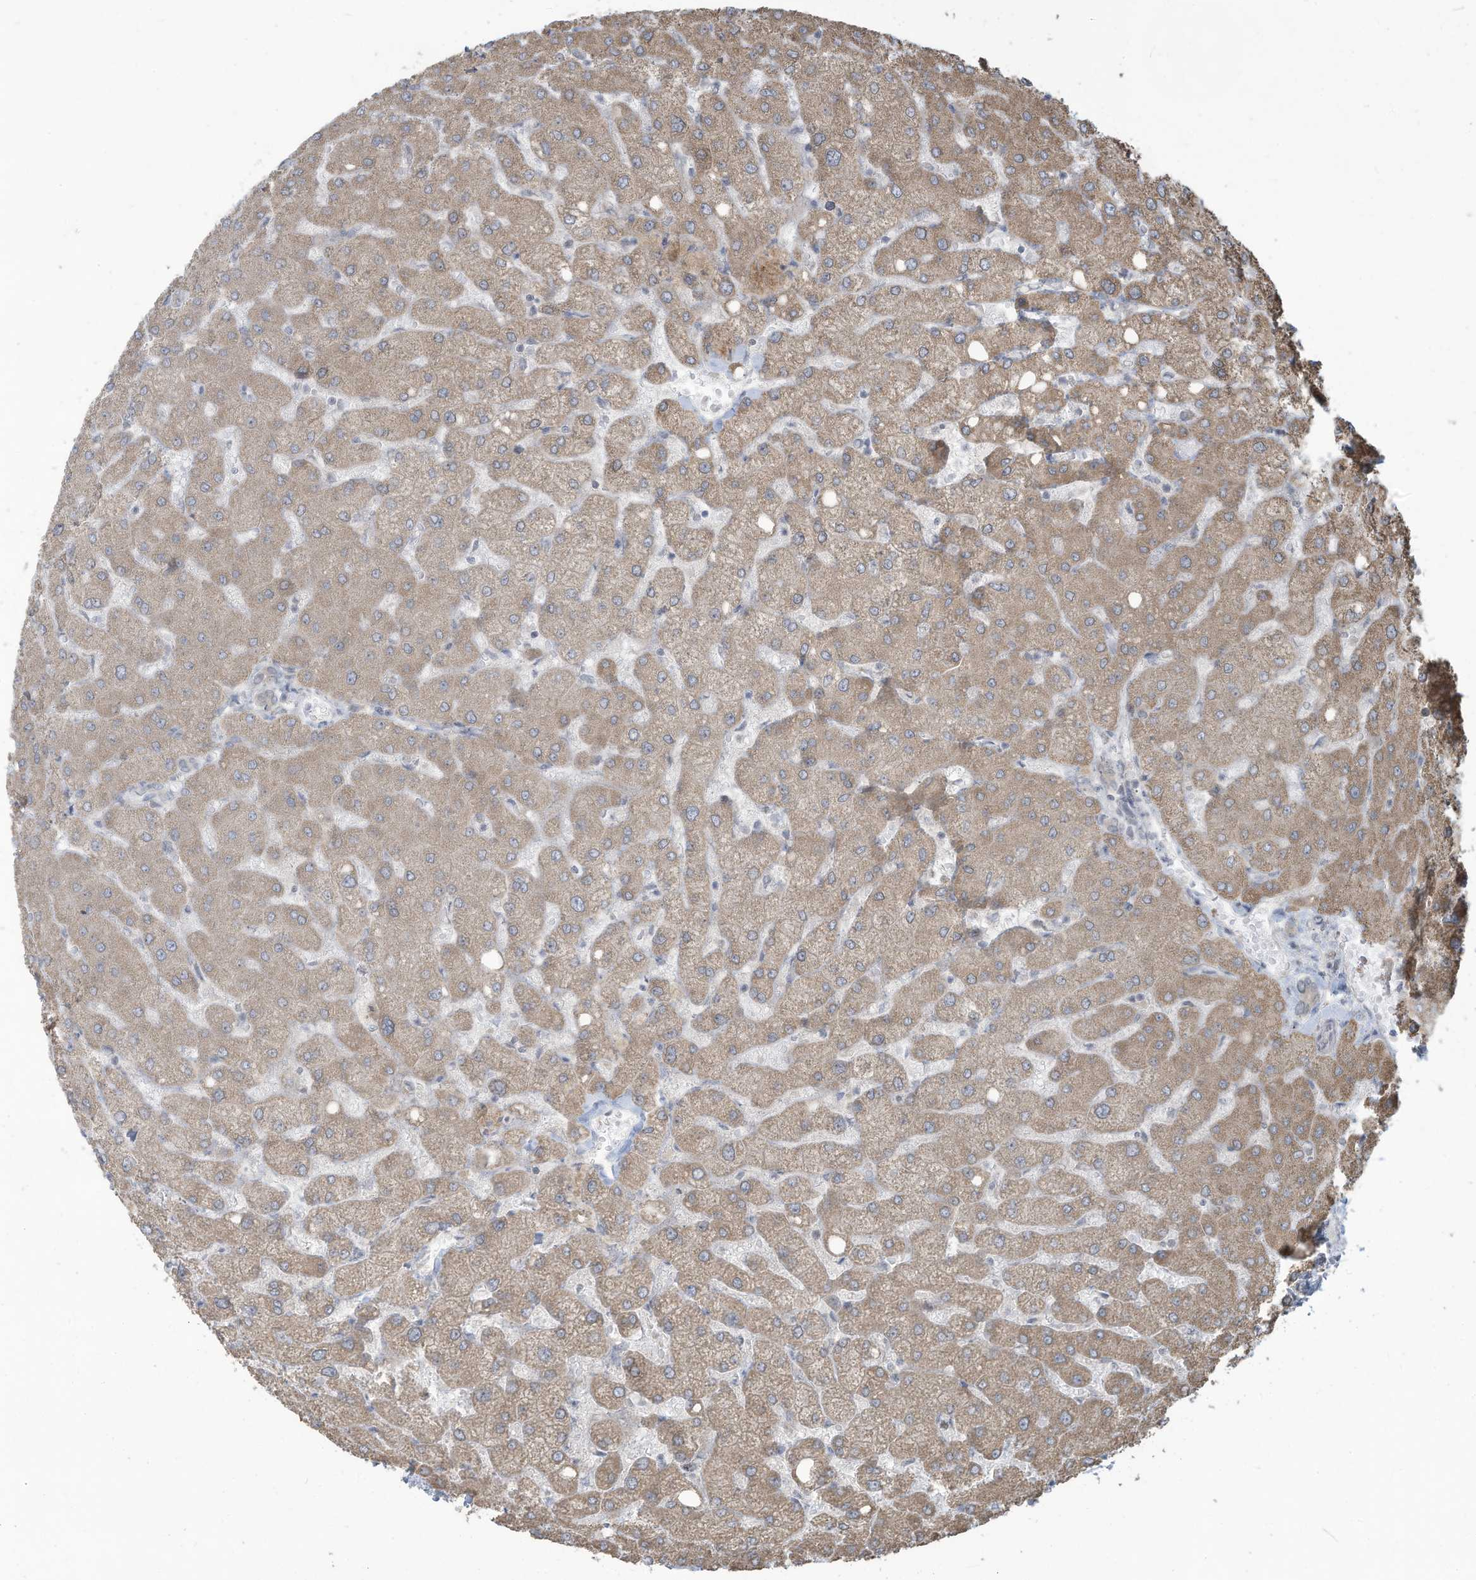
{"staining": {"intensity": "weak", "quantity": ">75%", "location": "cytoplasmic/membranous"}, "tissue": "liver", "cell_type": "Cholangiocytes", "image_type": "normal", "snomed": [{"axis": "morphology", "description": "Normal tissue, NOS"}, {"axis": "topography", "description": "Liver"}], "caption": "Immunohistochemical staining of benign human liver exhibits >75% levels of weak cytoplasmic/membranous protein staining in approximately >75% of cholangiocytes.", "gene": "MAGIX", "patient": {"sex": "female", "age": 54}}